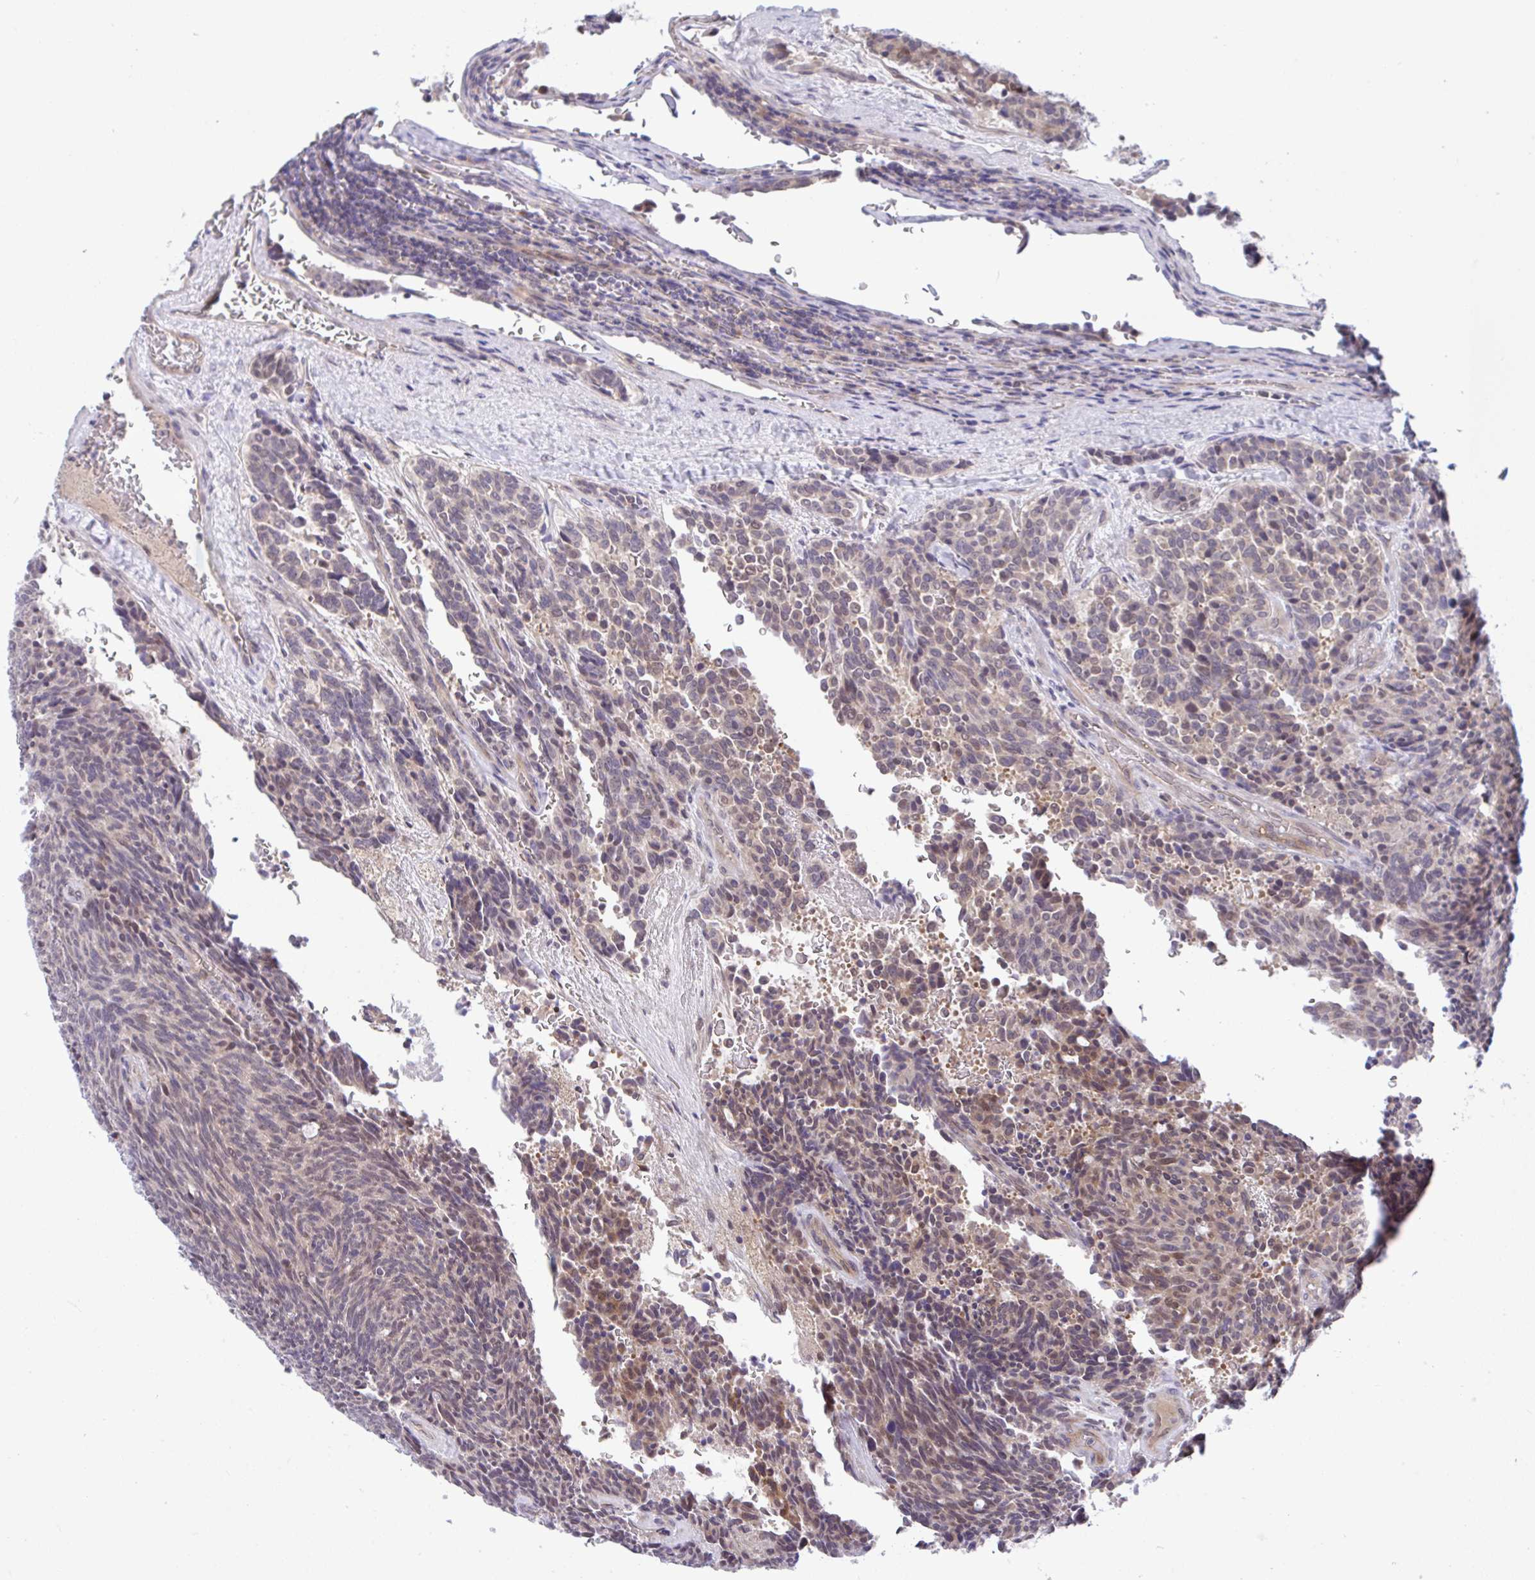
{"staining": {"intensity": "weak", "quantity": "25%-75%", "location": "cytoplasmic/membranous,nuclear"}, "tissue": "carcinoid", "cell_type": "Tumor cells", "image_type": "cancer", "snomed": [{"axis": "morphology", "description": "Carcinoid, malignant, NOS"}, {"axis": "topography", "description": "Pancreas"}], "caption": "Carcinoid stained for a protein (brown) exhibits weak cytoplasmic/membranous and nuclear positive positivity in about 25%-75% of tumor cells.", "gene": "C9orf64", "patient": {"sex": "female", "age": 54}}